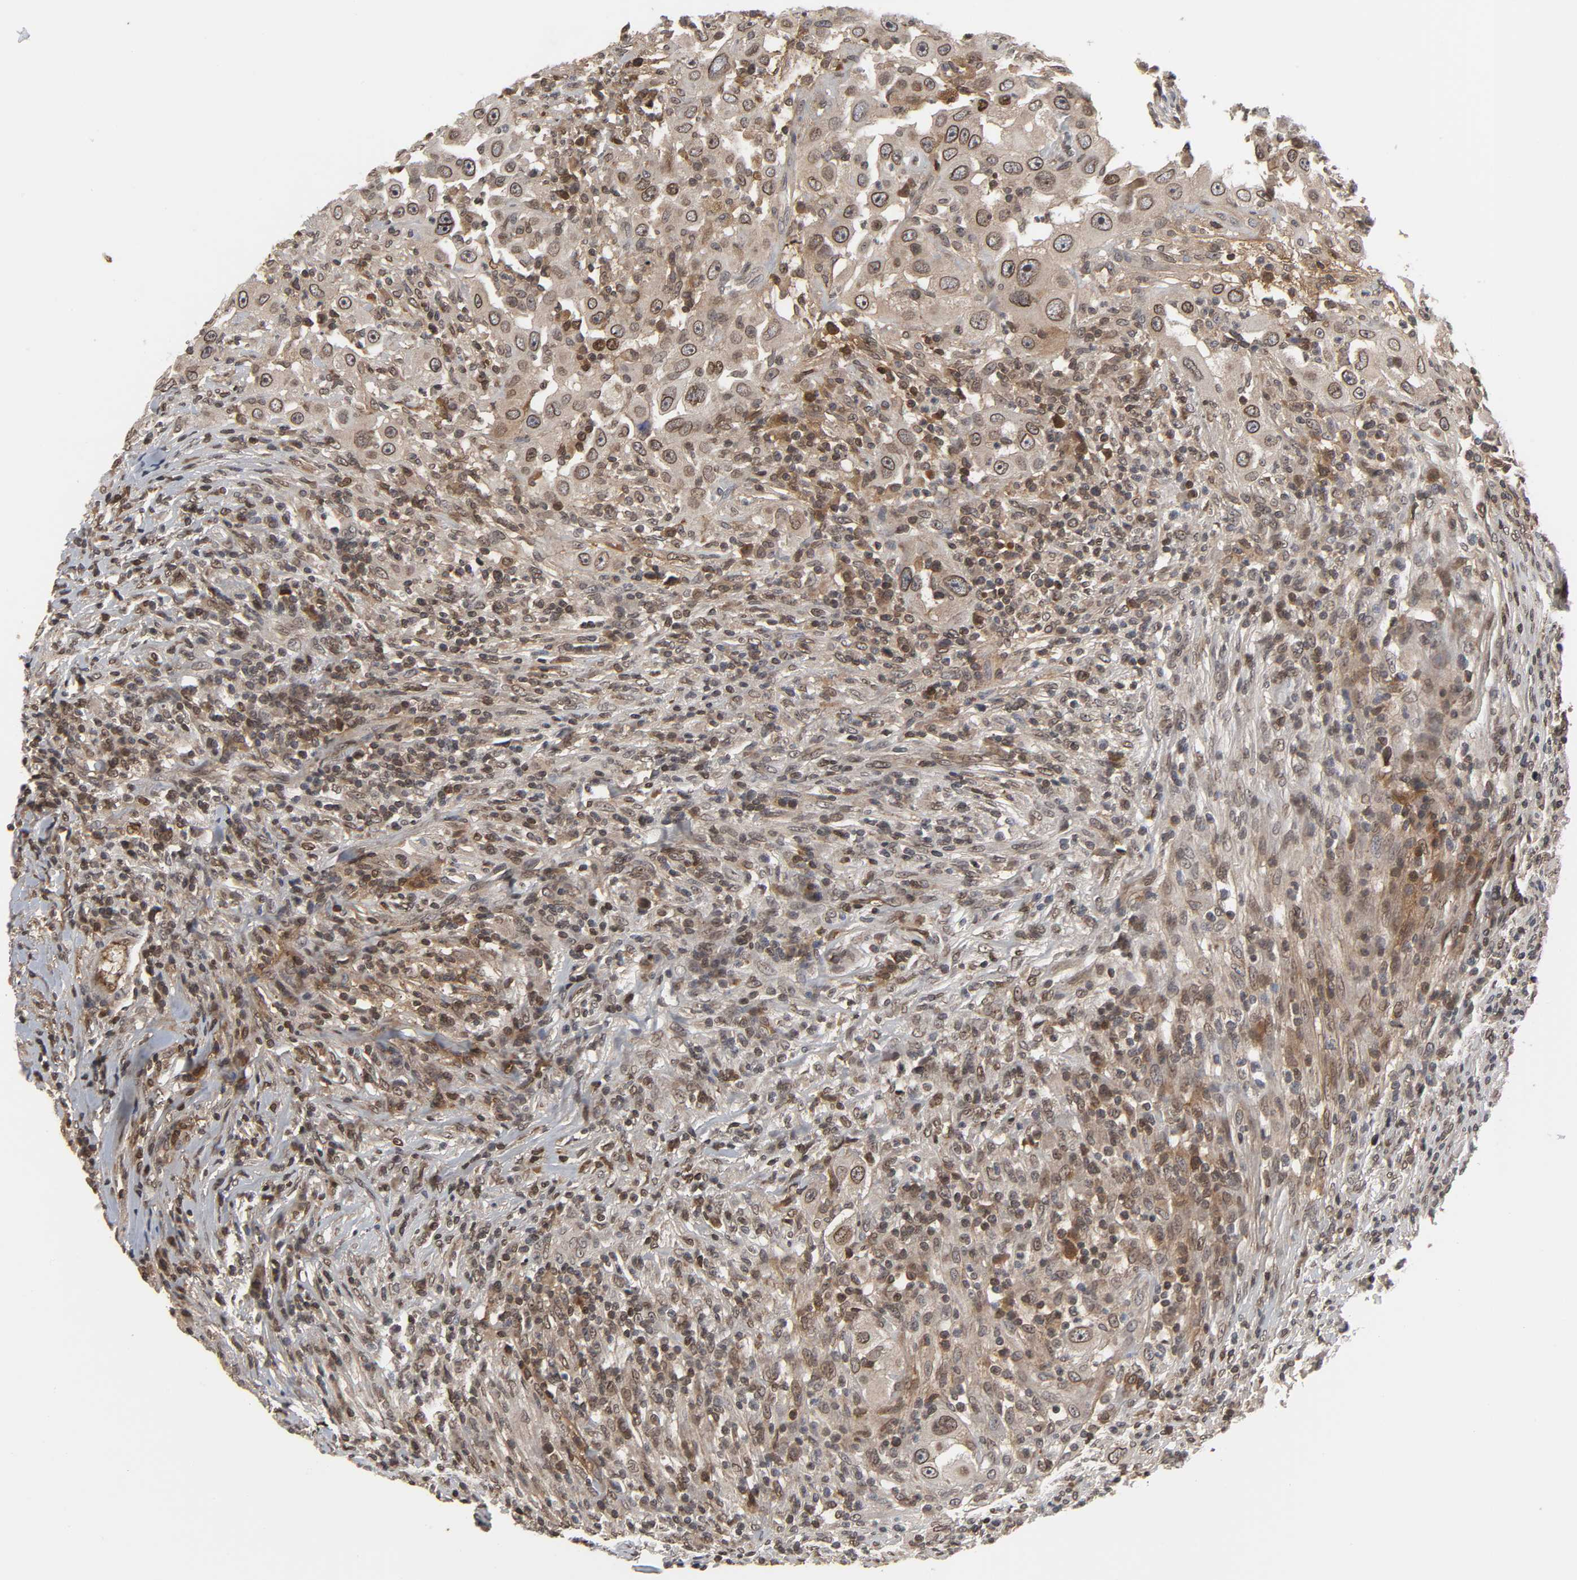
{"staining": {"intensity": "strong", "quantity": ">75%", "location": "cytoplasmic/membranous,nuclear"}, "tissue": "head and neck cancer", "cell_type": "Tumor cells", "image_type": "cancer", "snomed": [{"axis": "morphology", "description": "Carcinoma, NOS"}, {"axis": "topography", "description": "Head-Neck"}], "caption": "Tumor cells demonstrate high levels of strong cytoplasmic/membranous and nuclear expression in about >75% of cells in head and neck cancer.", "gene": "CPN2", "patient": {"sex": "male", "age": 87}}